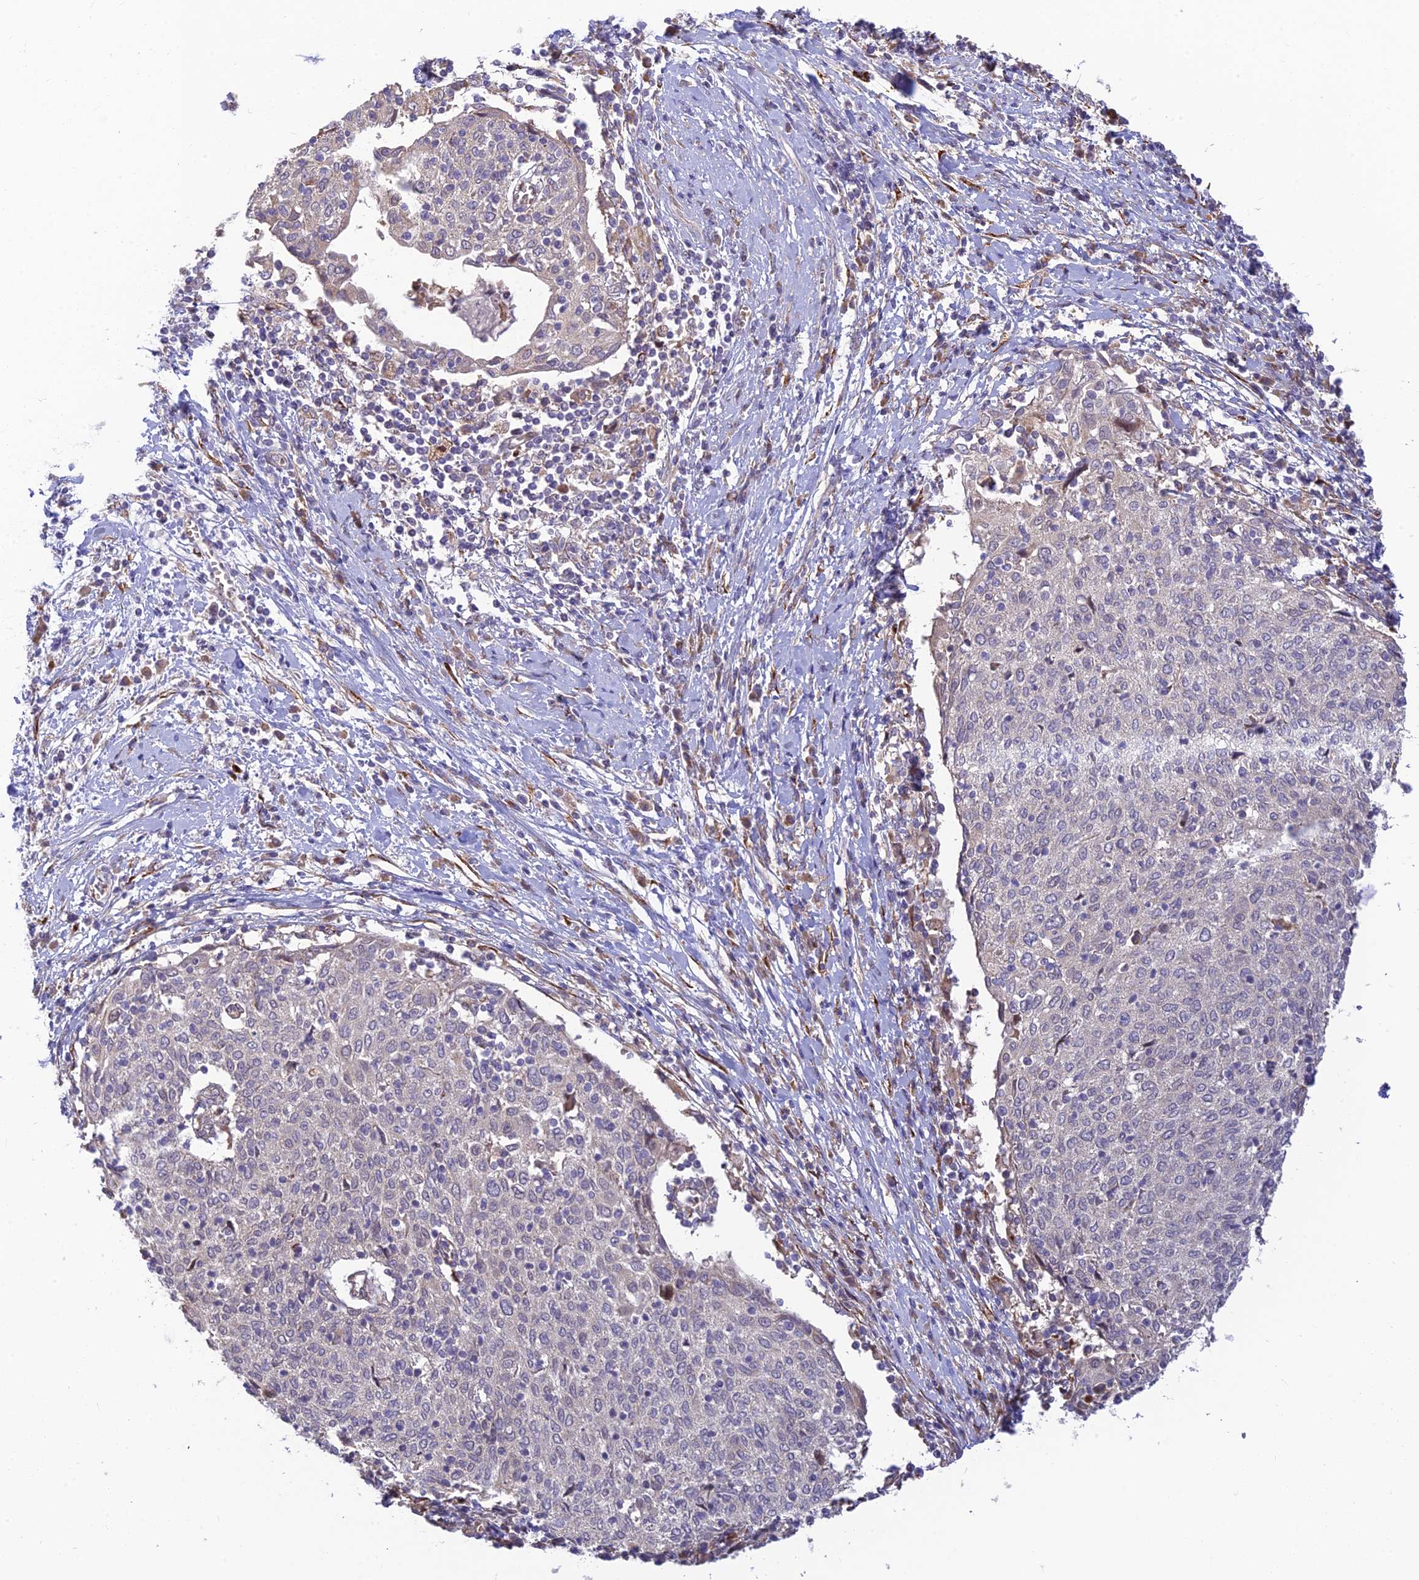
{"staining": {"intensity": "negative", "quantity": "none", "location": "none"}, "tissue": "cervical cancer", "cell_type": "Tumor cells", "image_type": "cancer", "snomed": [{"axis": "morphology", "description": "Squamous cell carcinoma, NOS"}, {"axis": "topography", "description": "Cervix"}], "caption": "The immunohistochemistry (IHC) photomicrograph has no significant positivity in tumor cells of cervical squamous cell carcinoma tissue.", "gene": "UFSP2", "patient": {"sex": "female", "age": 52}}